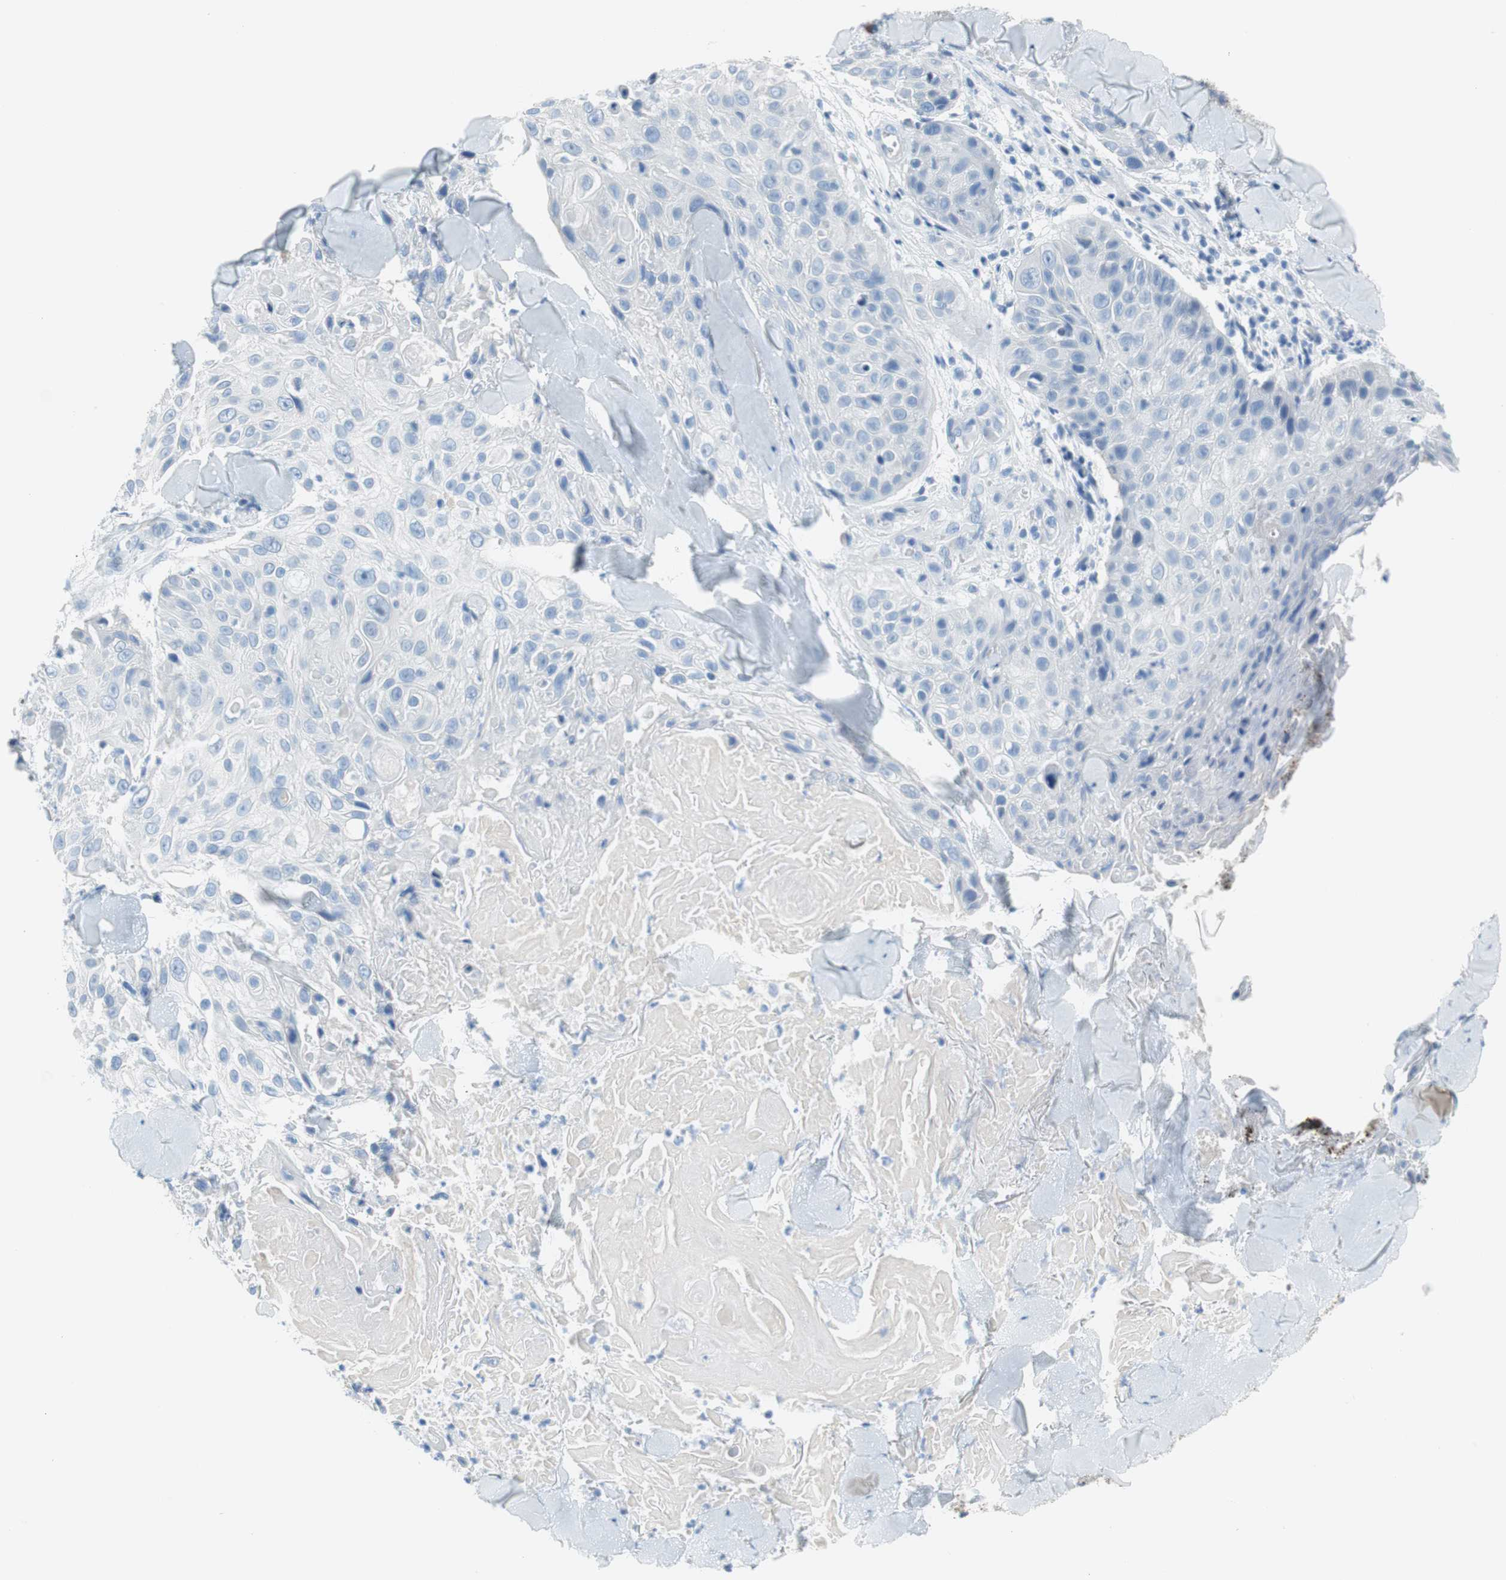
{"staining": {"intensity": "negative", "quantity": "none", "location": "none"}, "tissue": "skin cancer", "cell_type": "Tumor cells", "image_type": "cancer", "snomed": [{"axis": "morphology", "description": "Squamous cell carcinoma, NOS"}, {"axis": "topography", "description": "Skin"}], "caption": "DAB (3,3'-diaminobenzidine) immunohistochemical staining of squamous cell carcinoma (skin) displays no significant expression in tumor cells.", "gene": "MYH1", "patient": {"sex": "male", "age": 86}}